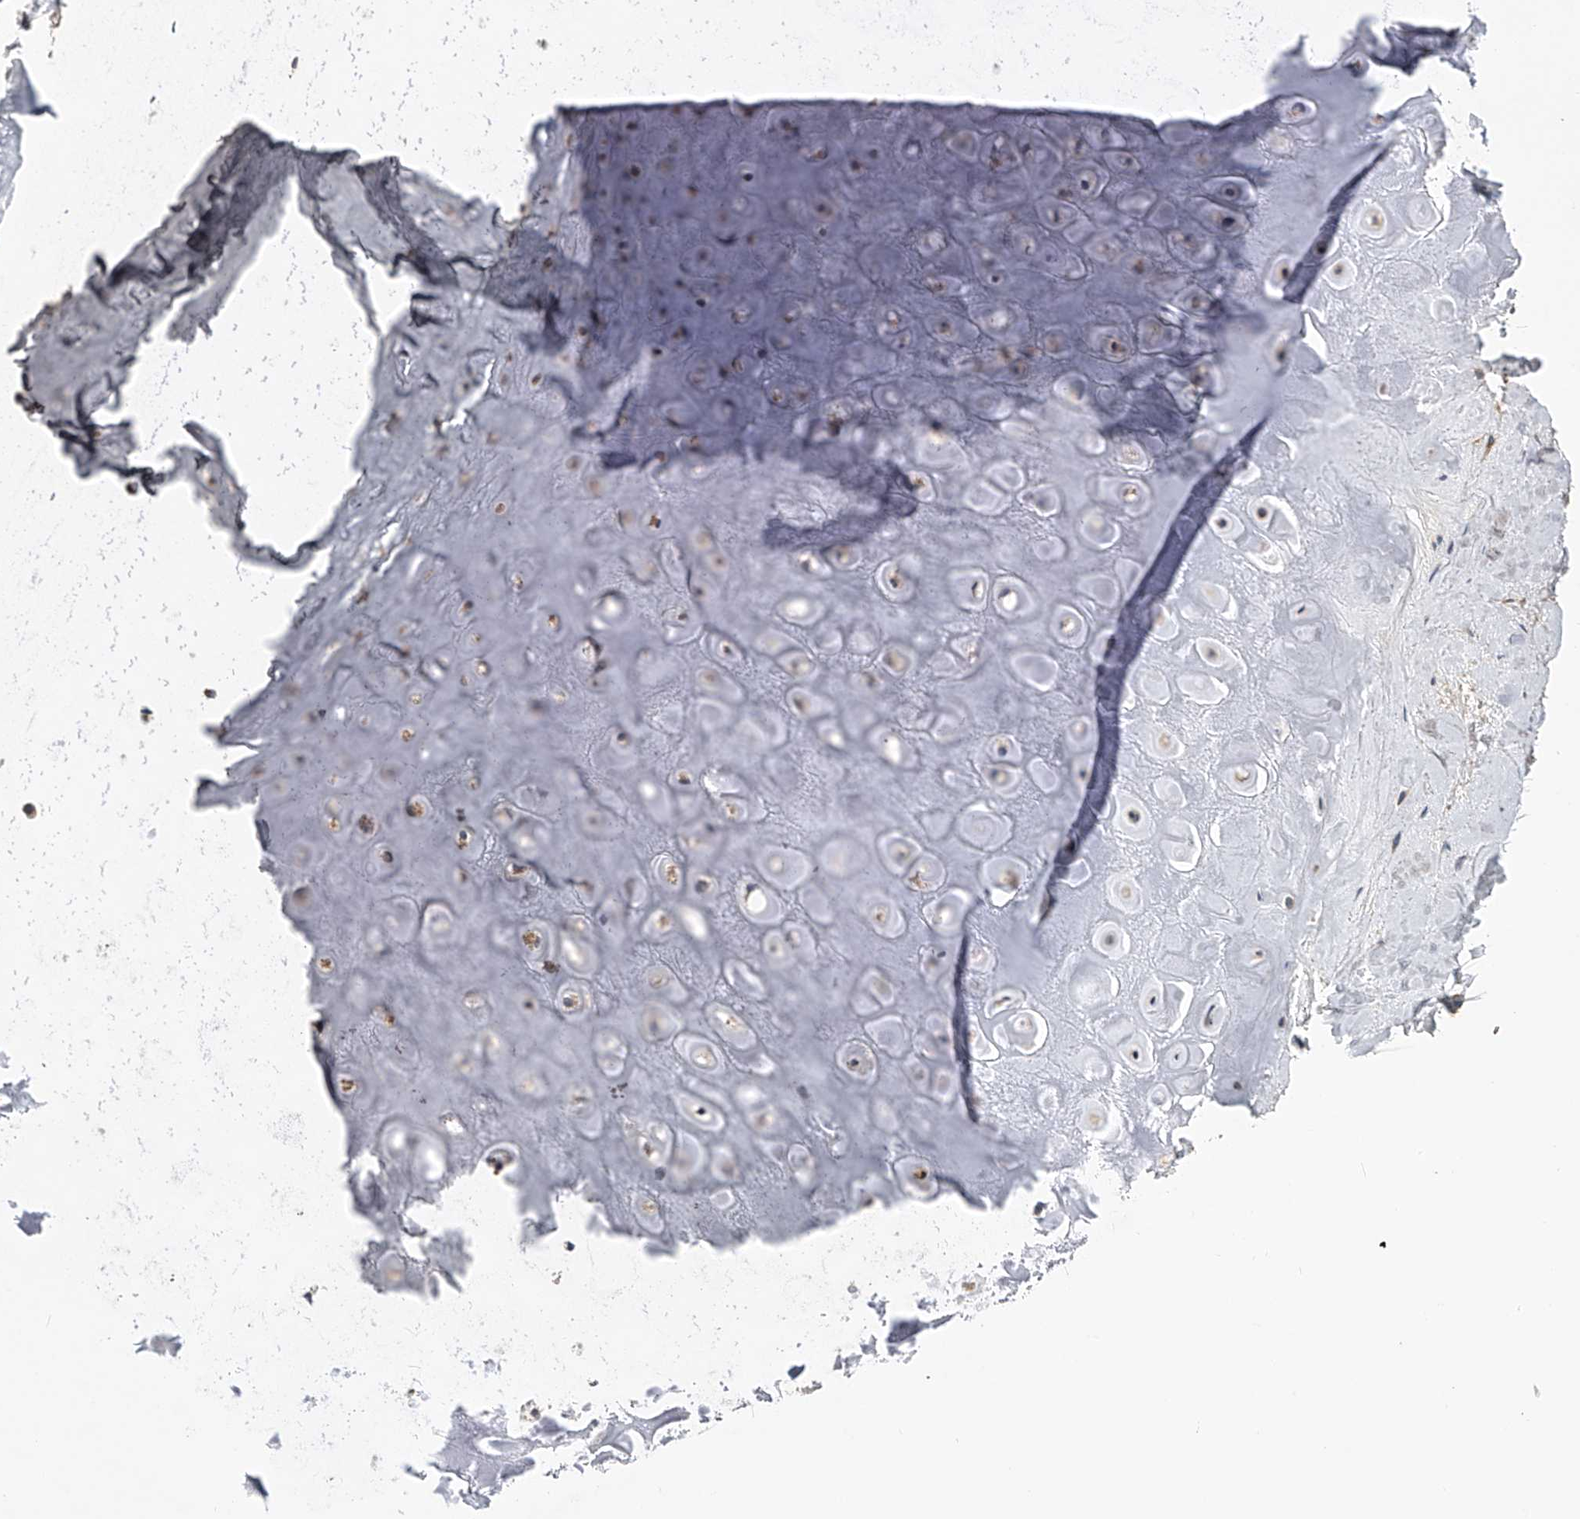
{"staining": {"intensity": "negative", "quantity": "none", "location": "none"}, "tissue": "adipose tissue", "cell_type": "Adipocytes", "image_type": "normal", "snomed": [{"axis": "morphology", "description": "Normal tissue, NOS"}, {"axis": "morphology", "description": "Basal cell carcinoma"}, {"axis": "topography", "description": "Skin"}], "caption": "Immunohistochemistry photomicrograph of normal adipose tissue stained for a protein (brown), which exhibits no positivity in adipocytes. Nuclei are stained in blue.", "gene": "MDN1", "patient": {"sex": "female", "age": 89}}